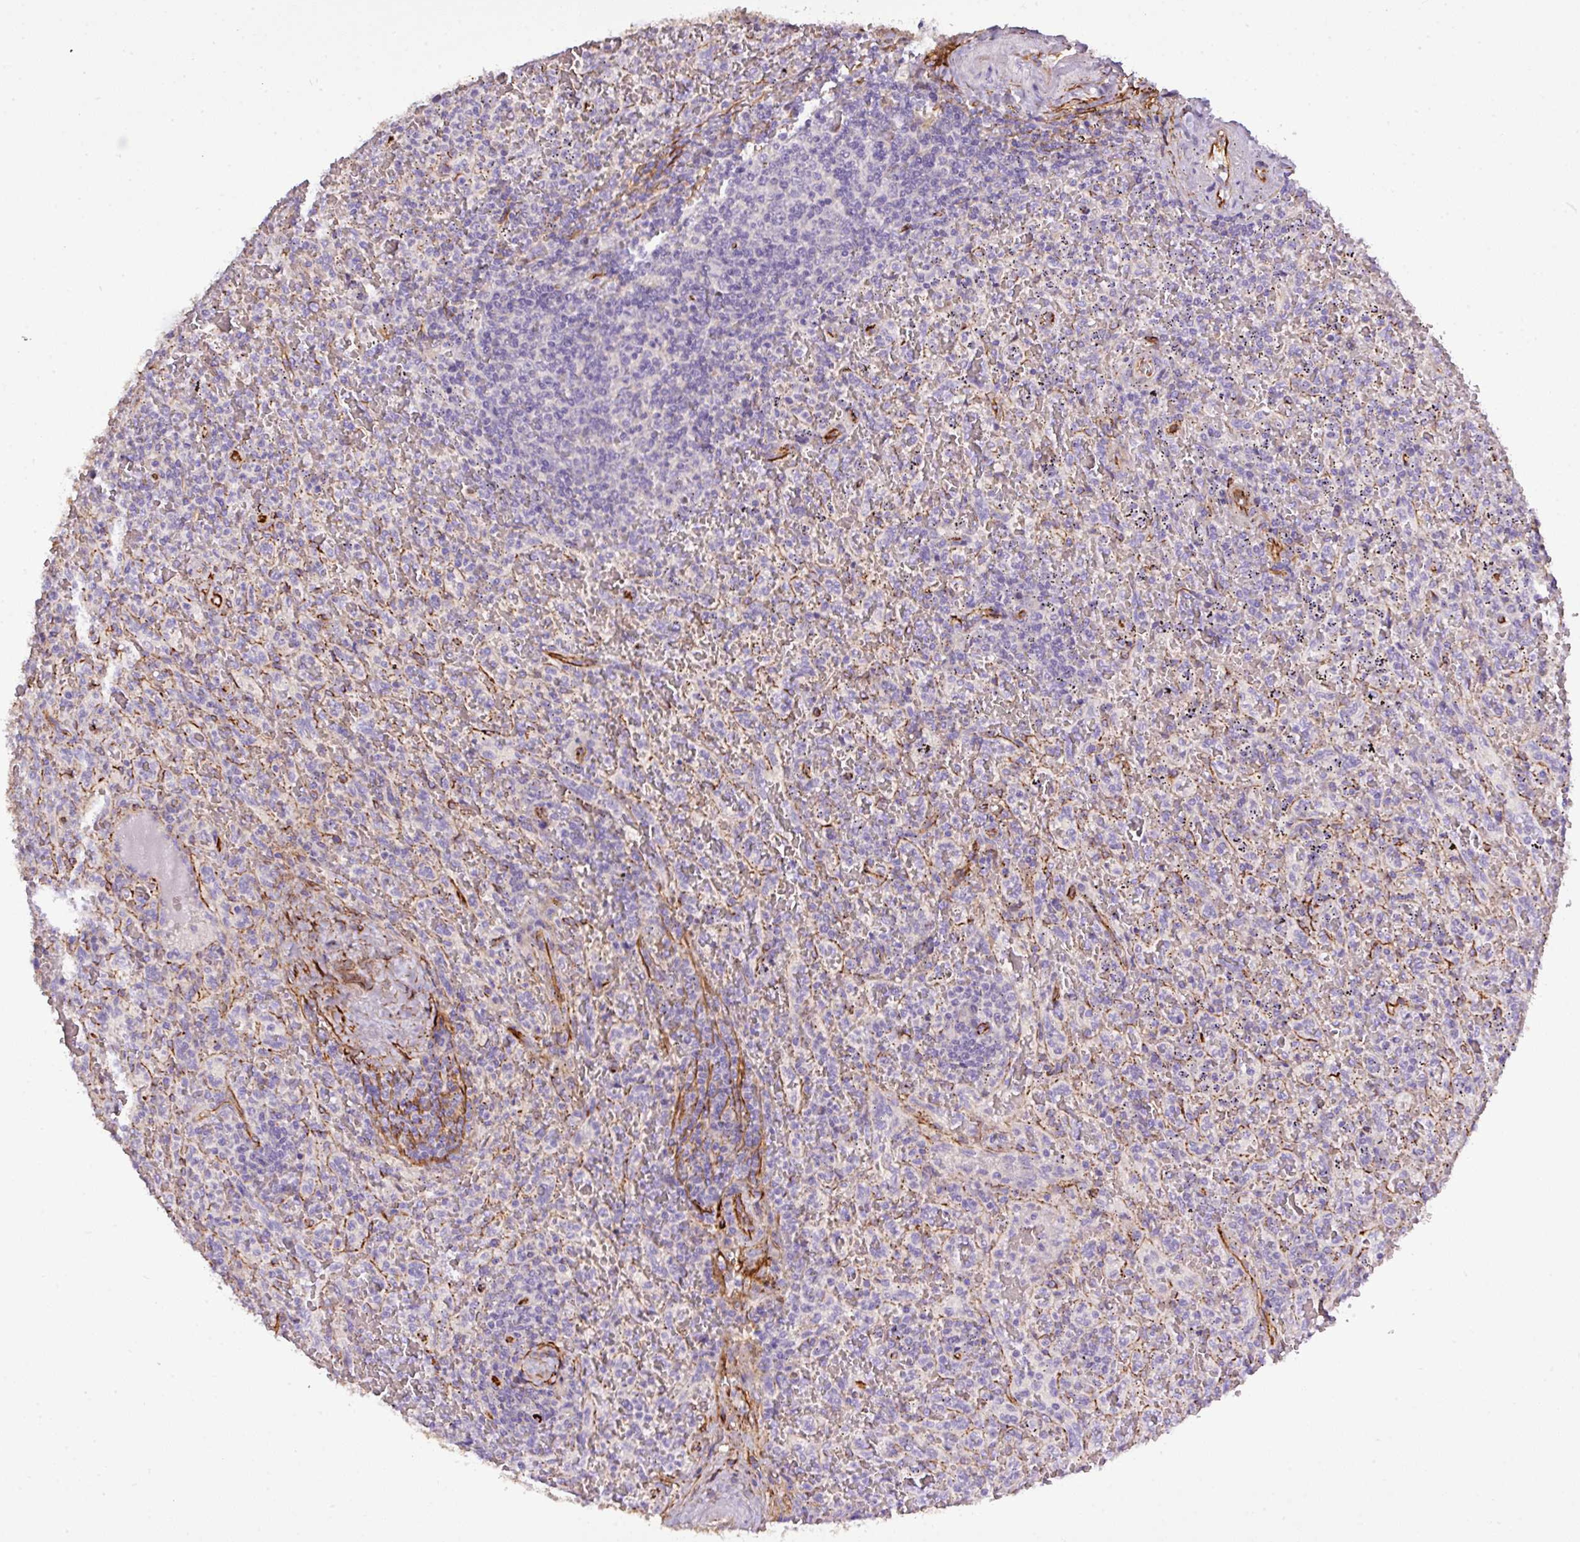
{"staining": {"intensity": "negative", "quantity": "none", "location": "none"}, "tissue": "lymphoma", "cell_type": "Tumor cells", "image_type": "cancer", "snomed": [{"axis": "morphology", "description": "Malignant lymphoma, non-Hodgkin's type, Low grade"}, {"axis": "topography", "description": "Spleen"}], "caption": "This photomicrograph is of lymphoma stained with immunohistochemistry to label a protein in brown with the nuclei are counter-stained blue. There is no staining in tumor cells.", "gene": "PARD6A", "patient": {"sex": "female", "age": 64}}